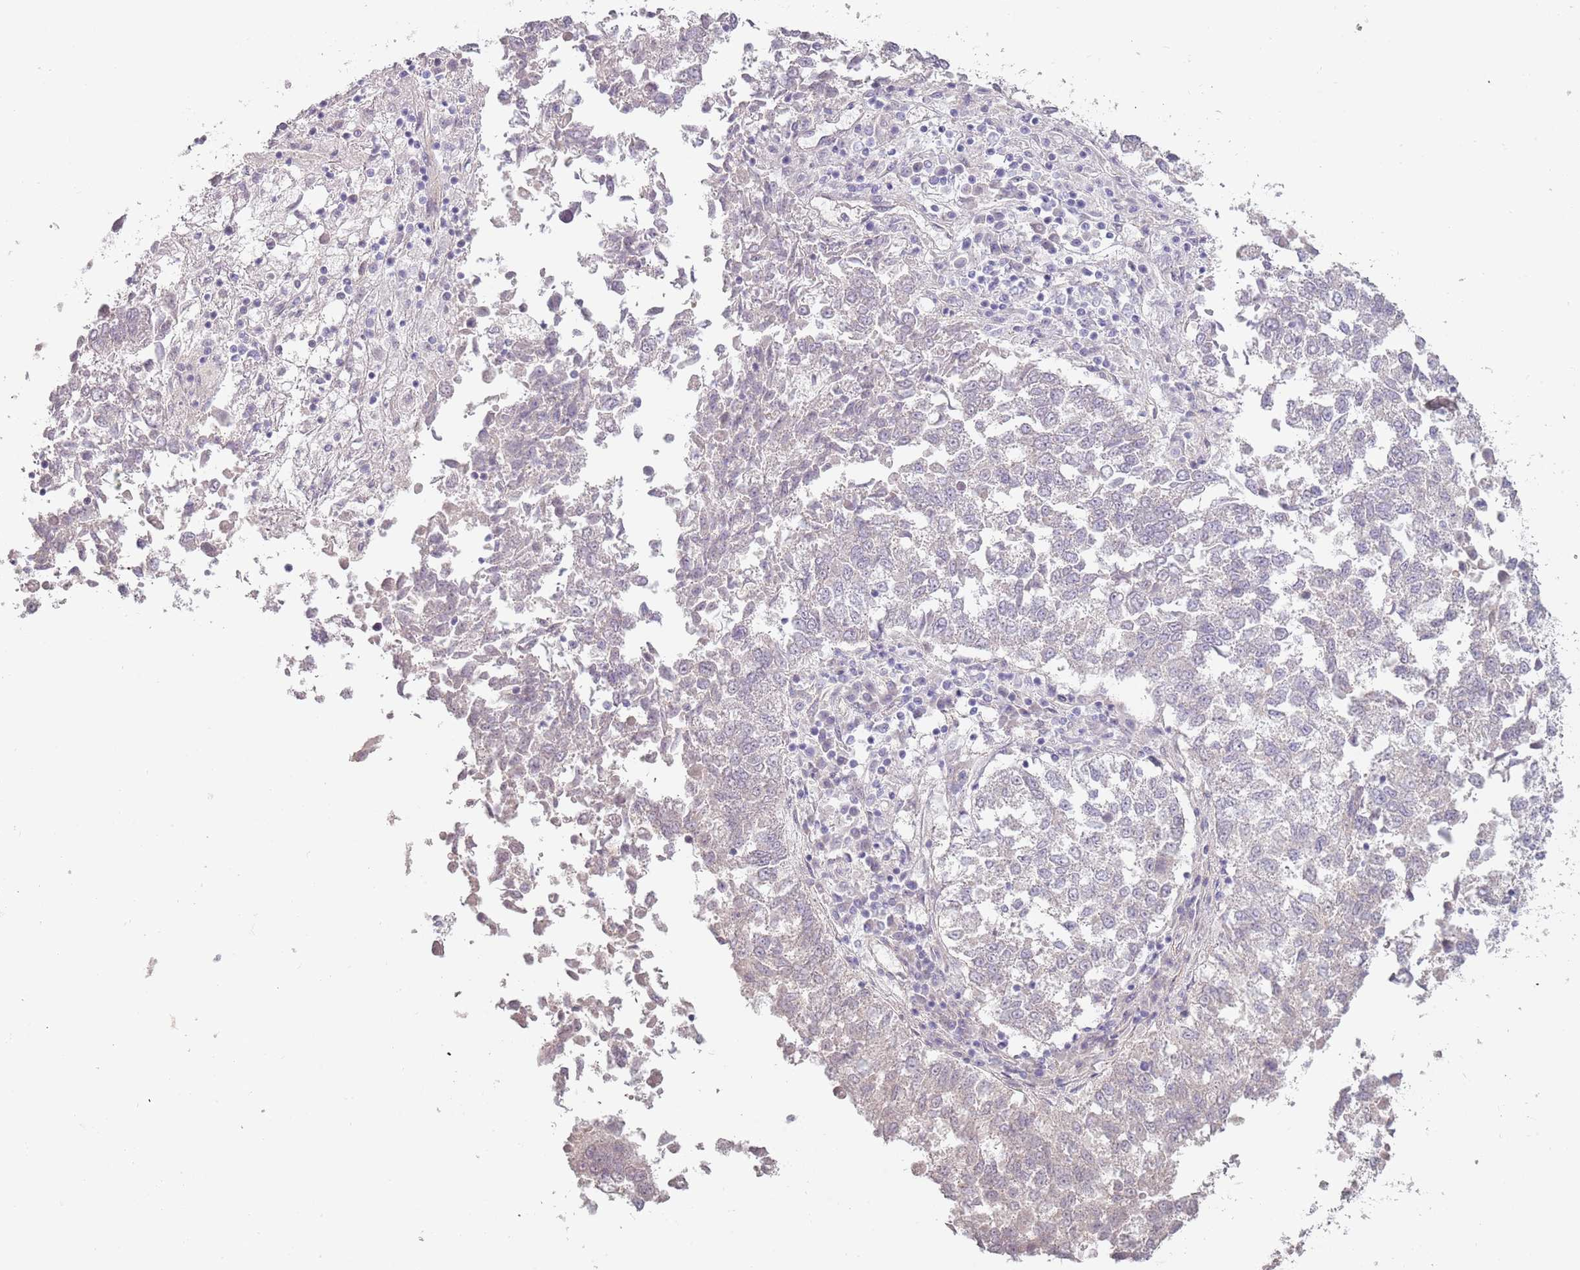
{"staining": {"intensity": "negative", "quantity": "none", "location": "none"}, "tissue": "lung cancer", "cell_type": "Tumor cells", "image_type": "cancer", "snomed": [{"axis": "morphology", "description": "Squamous cell carcinoma, NOS"}, {"axis": "topography", "description": "Lung"}], "caption": "An immunohistochemistry (IHC) micrograph of lung squamous cell carcinoma is shown. There is no staining in tumor cells of lung squamous cell carcinoma.", "gene": "RFX2", "patient": {"sex": "male", "age": 73}}